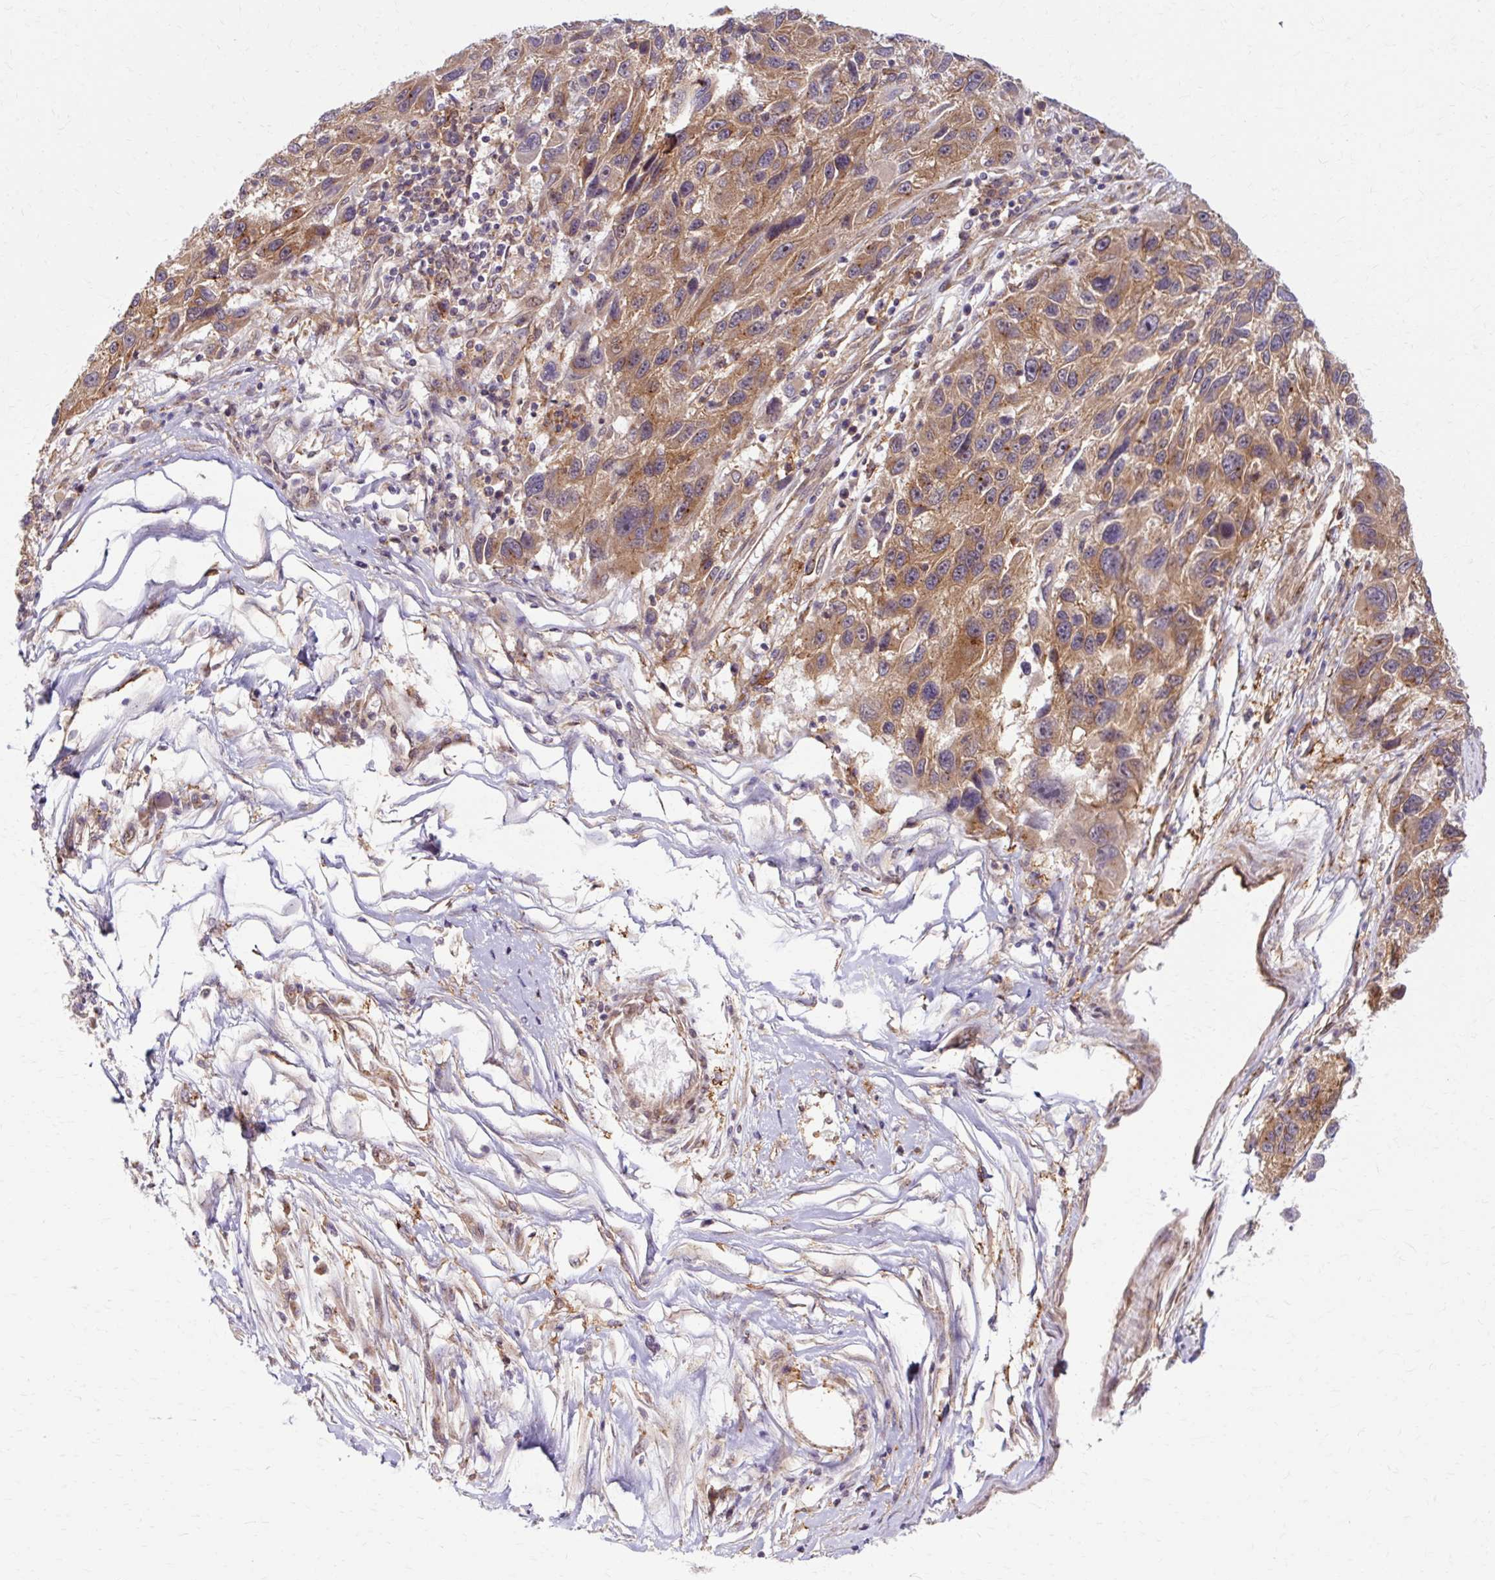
{"staining": {"intensity": "moderate", "quantity": ">75%", "location": "cytoplasmic/membranous"}, "tissue": "melanoma", "cell_type": "Tumor cells", "image_type": "cancer", "snomed": [{"axis": "morphology", "description": "Malignant melanoma, NOS"}, {"axis": "topography", "description": "Skin"}], "caption": "About >75% of tumor cells in malignant melanoma show moderate cytoplasmic/membranous protein positivity as visualized by brown immunohistochemical staining.", "gene": "MZT2B", "patient": {"sex": "male", "age": 53}}